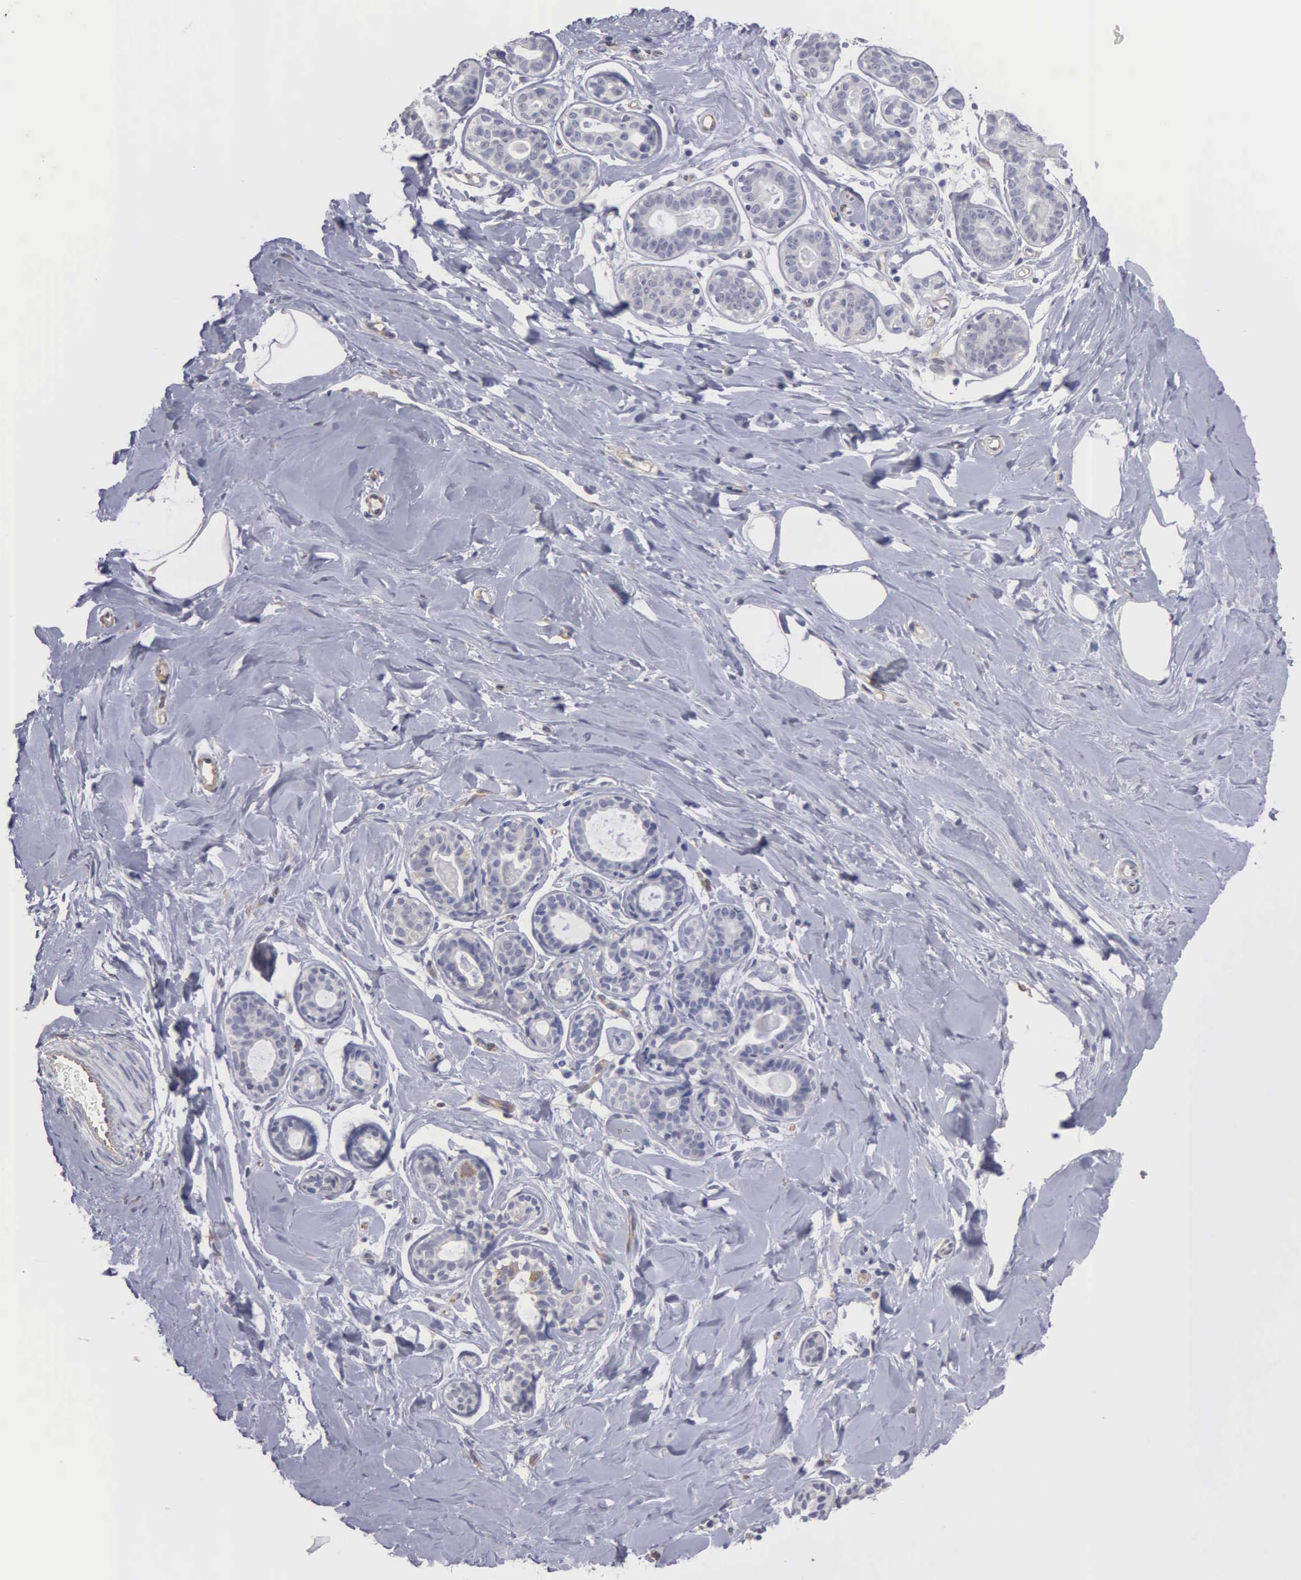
{"staining": {"intensity": "weak", "quantity": "<25%", "location": "cytoplasmic/membranous"}, "tissue": "breast", "cell_type": "Adipocytes", "image_type": "normal", "snomed": [{"axis": "morphology", "description": "Normal tissue, NOS"}, {"axis": "topography", "description": "Breast"}], "caption": "High magnification brightfield microscopy of normal breast stained with DAB (3,3'-diaminobenzidine) (brown) and counterstained with hematoxylin (blue): adipocytes show no significant positivity.", "gene": "LIN52", "patient": {"sex": "female", "age": 44}}